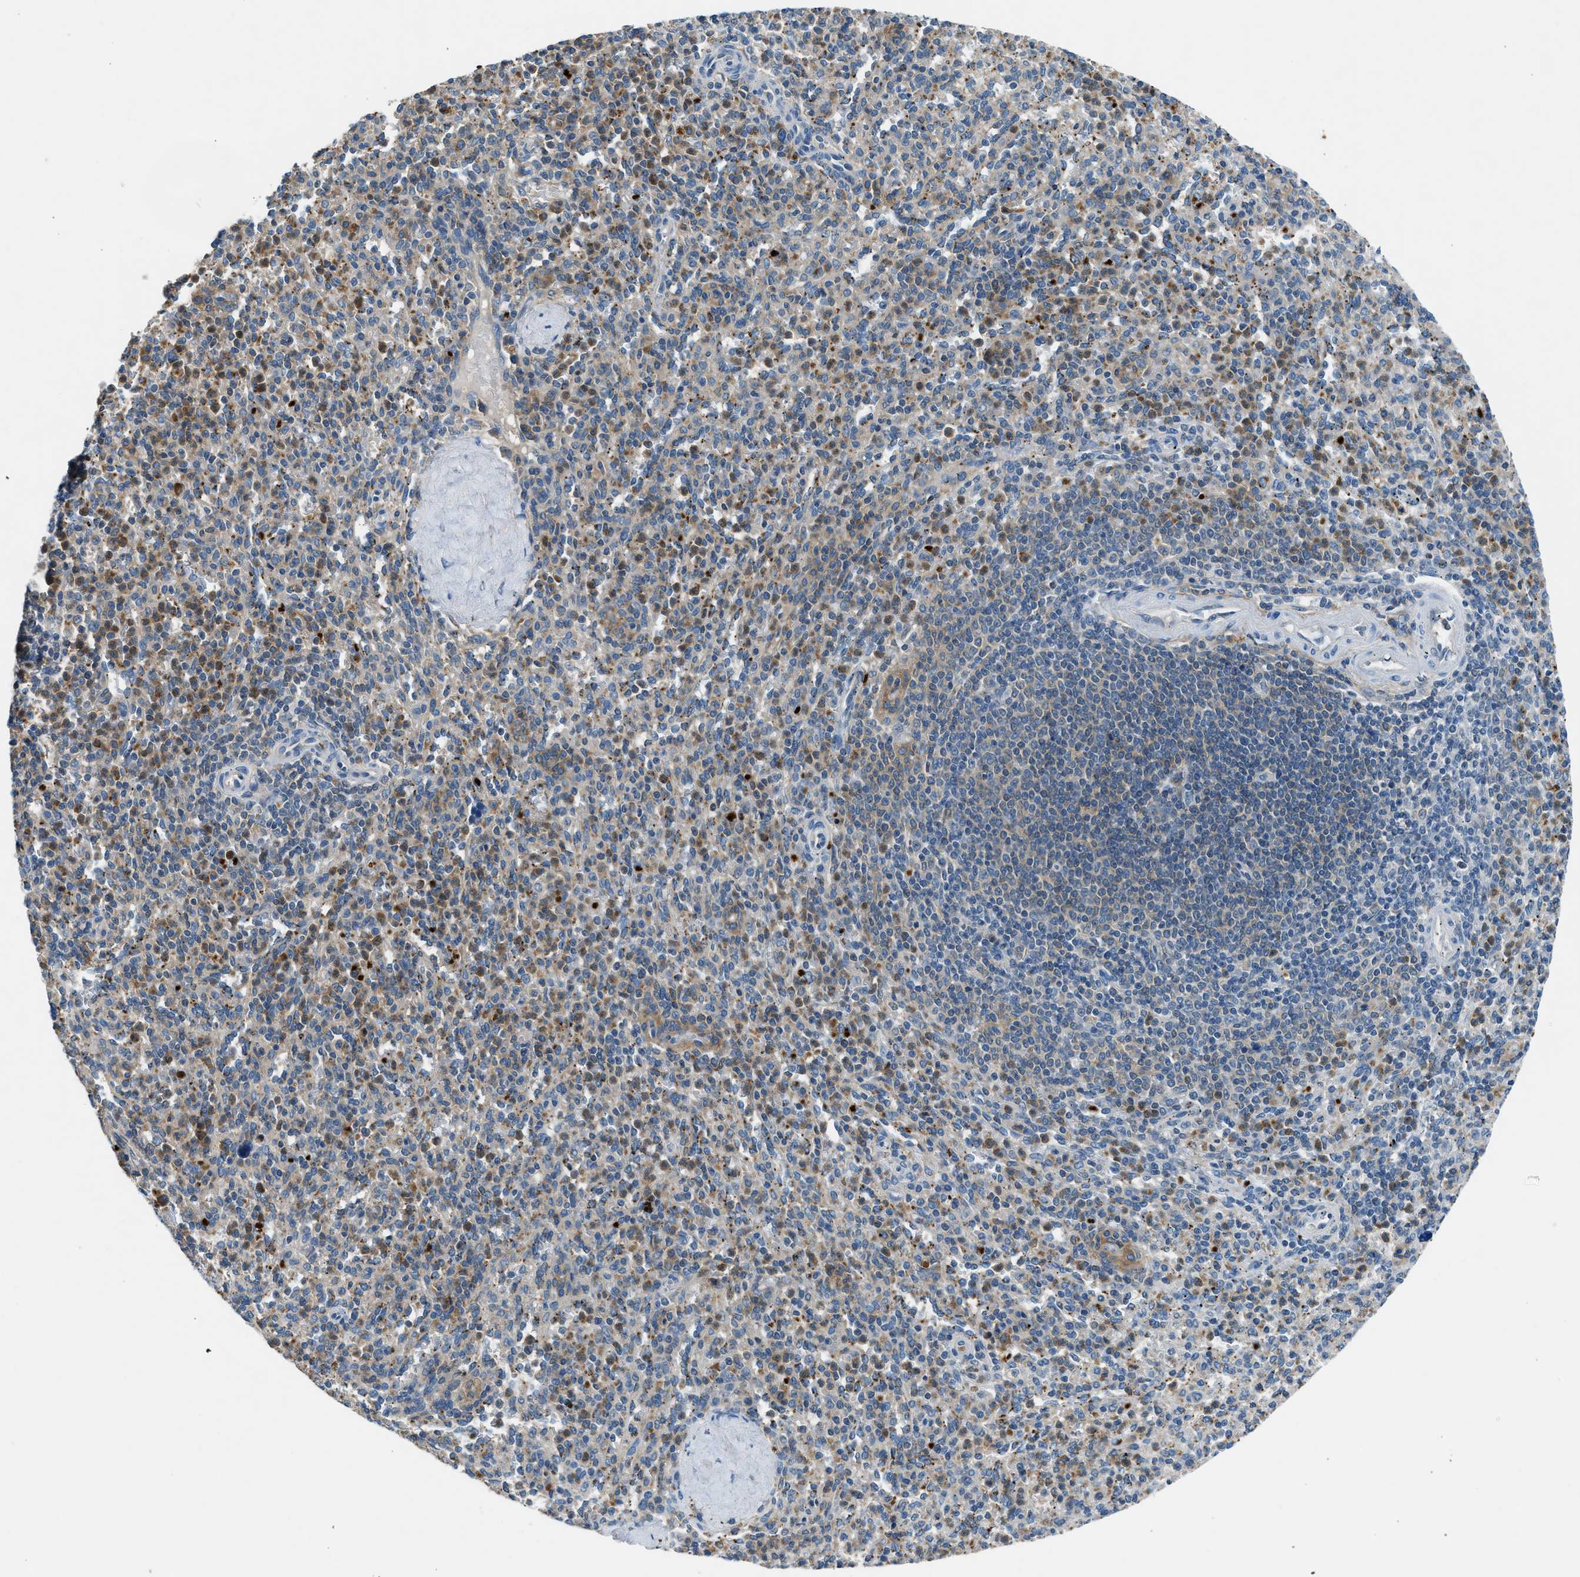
{"staining": {"intensity": "moderate", "quantity": "<25%", "location": "cytoplasmic/membranous"}, "tissue": "spleen", "cell_type": "Cells in red pulp", "image_type": "normal", "snomed": [{"axis": "morphology", "description": "Normal tissue, NOS"}, {"axis": "topography", "description": "Spleen"}], "caption": "Immunohistochemistry photomicrograph of benign spleen stained for a protein (brown), which exhibits low levels of moderate cytoplasmic/membranous expression in about <25% of cells in red pulp.", "gene": "BMP1", "patient": {"sex": "male", "age": 36}}